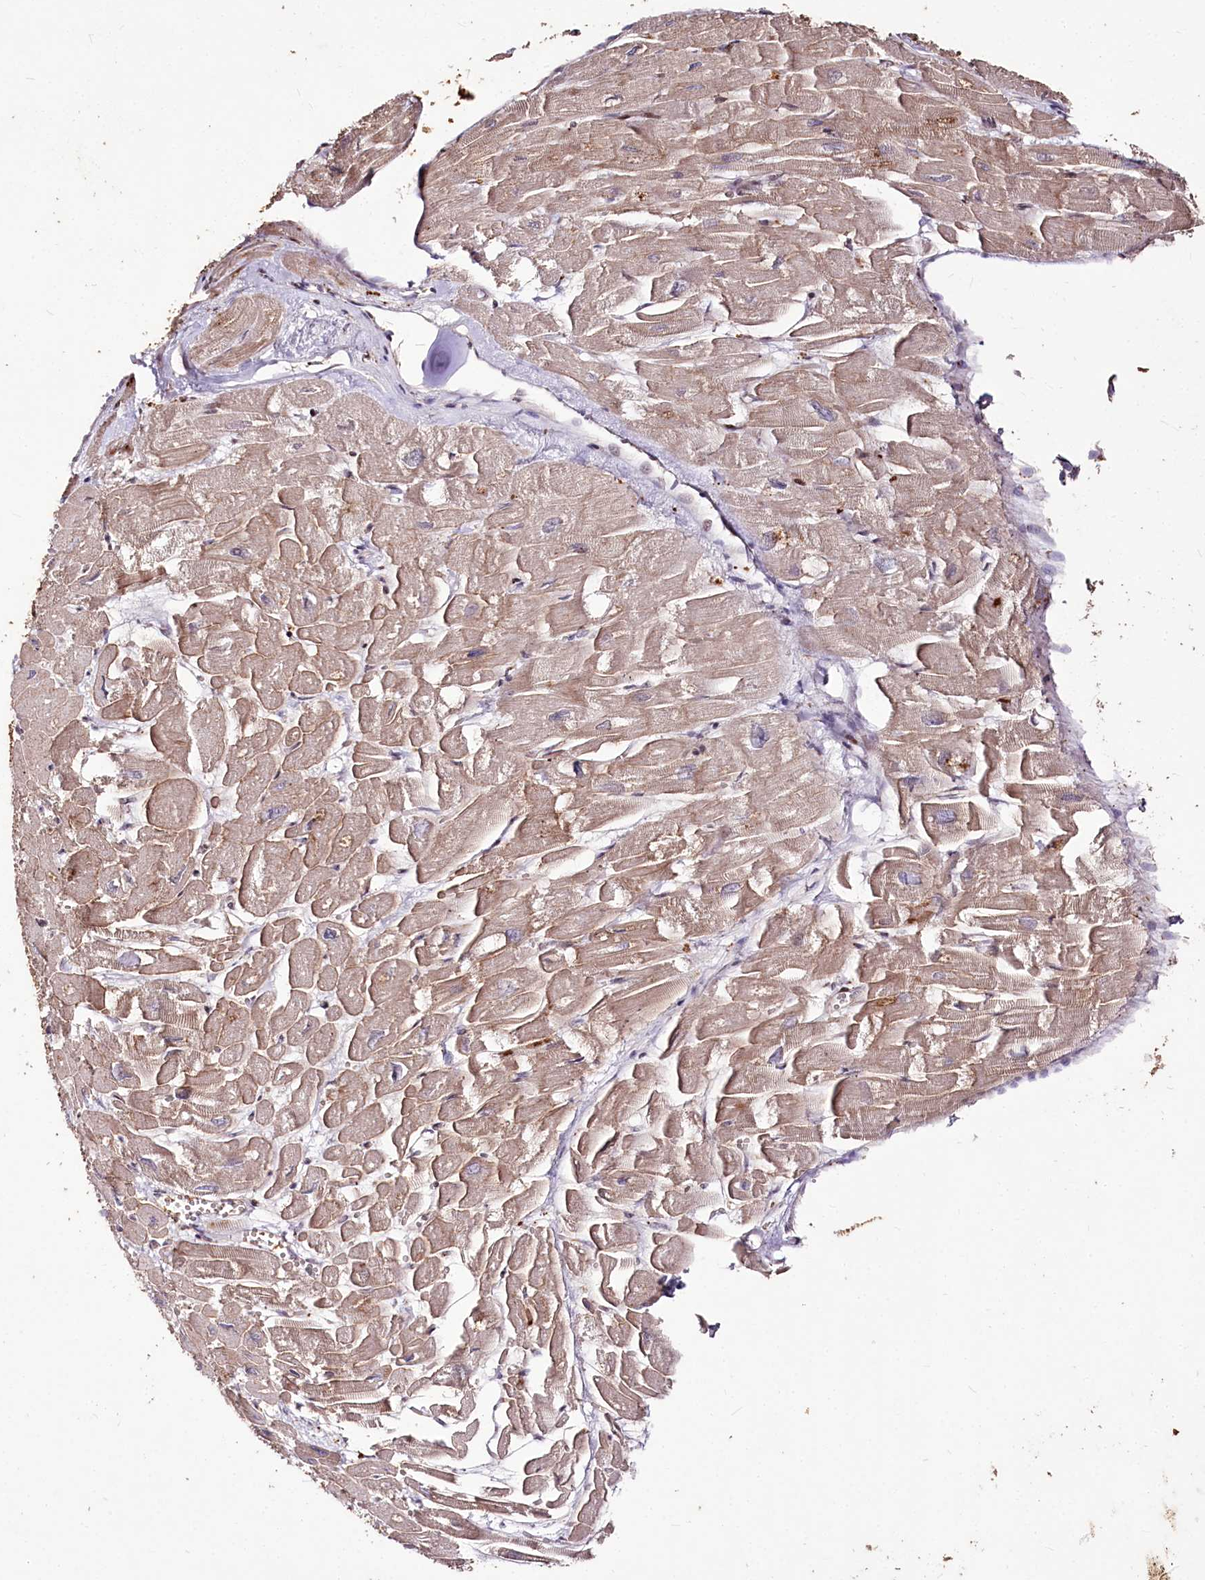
{"staining": {"intensity": "moderate", "quantity": ">75%", "location": "cytoplasmic/membranous,nuclear"}, "tissue": "heart muscle", "cell_type": "Cardiomyocytes", "image_type": "normal", "snomed": [{"axis": "morphology", "description": "Normal tissue, NOS"}, {"axis": "topography", "description": "Heart"}], "caption": "This histopathology image demonstrates immunohistochemistry (IHC) staining of normal human heart muscle, with medium moderate cytoplasmic/membranous,nuclear positivity in about >75% of cardiomyocytes.", "gene": "CARD19", "patient": {"sex": "male", "age": 54}}